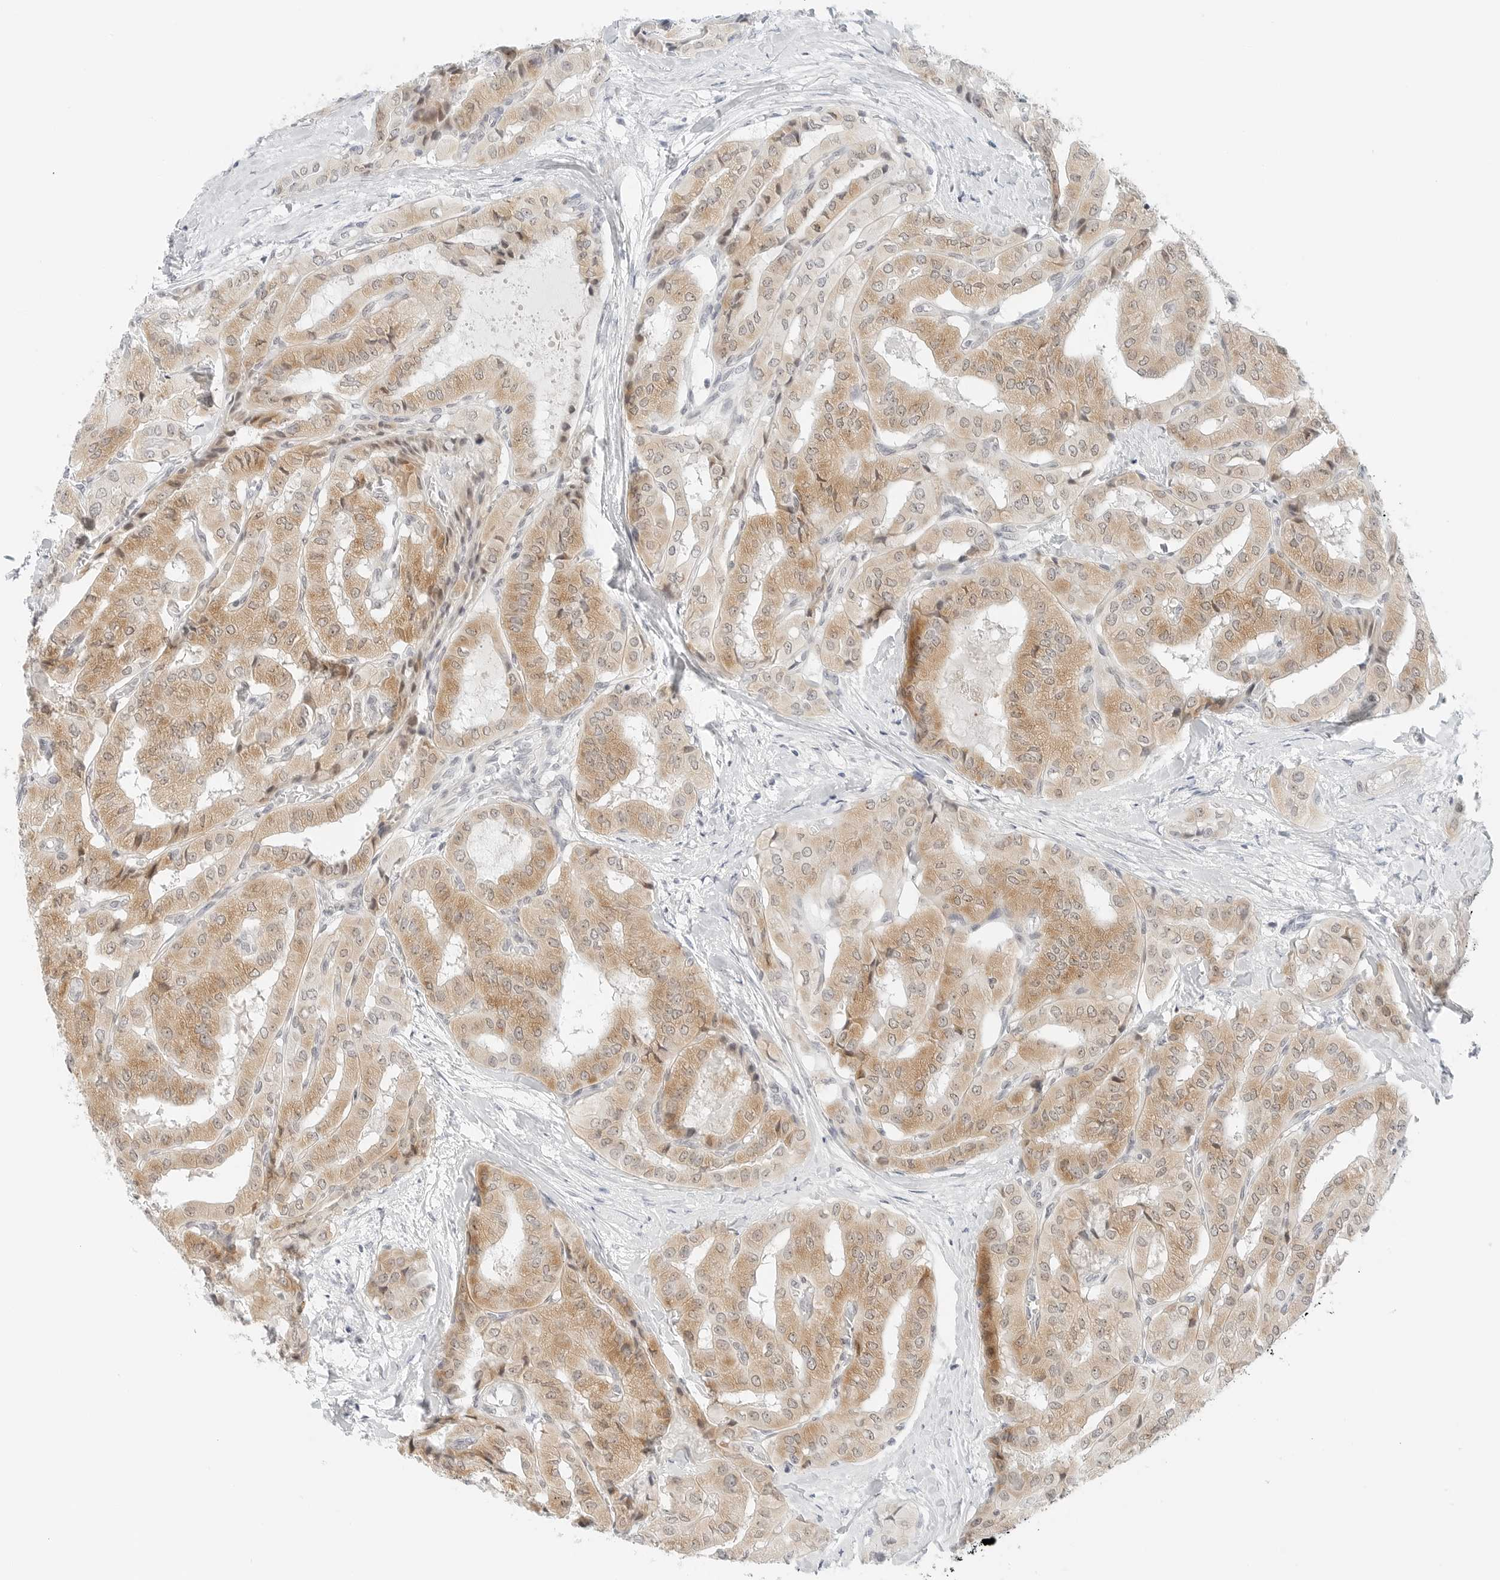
{"staining": {"intensity": "moderate", "quantity": ">75%", "location": "cytoplasmic/membranous"}, "tissue": "thyroid cancer", "cell_type": "Tumor cells", "image_type": "cancer", "snomed": [{"axis": "morphology", "description": "Papillary adenocarcinoma, NOS"}, {"axis": "topography", "description": "Thyroid gland"}], "caption": "An immunohistochemistry histopathology image of tumor tissue is shown. Protein staining in brown labels moderate cytoplasmic/membranous positivity in thyroid cancer within tumor cells.", "gene": "CCSAP", "patient": {"sex": "female", "age": 59}}